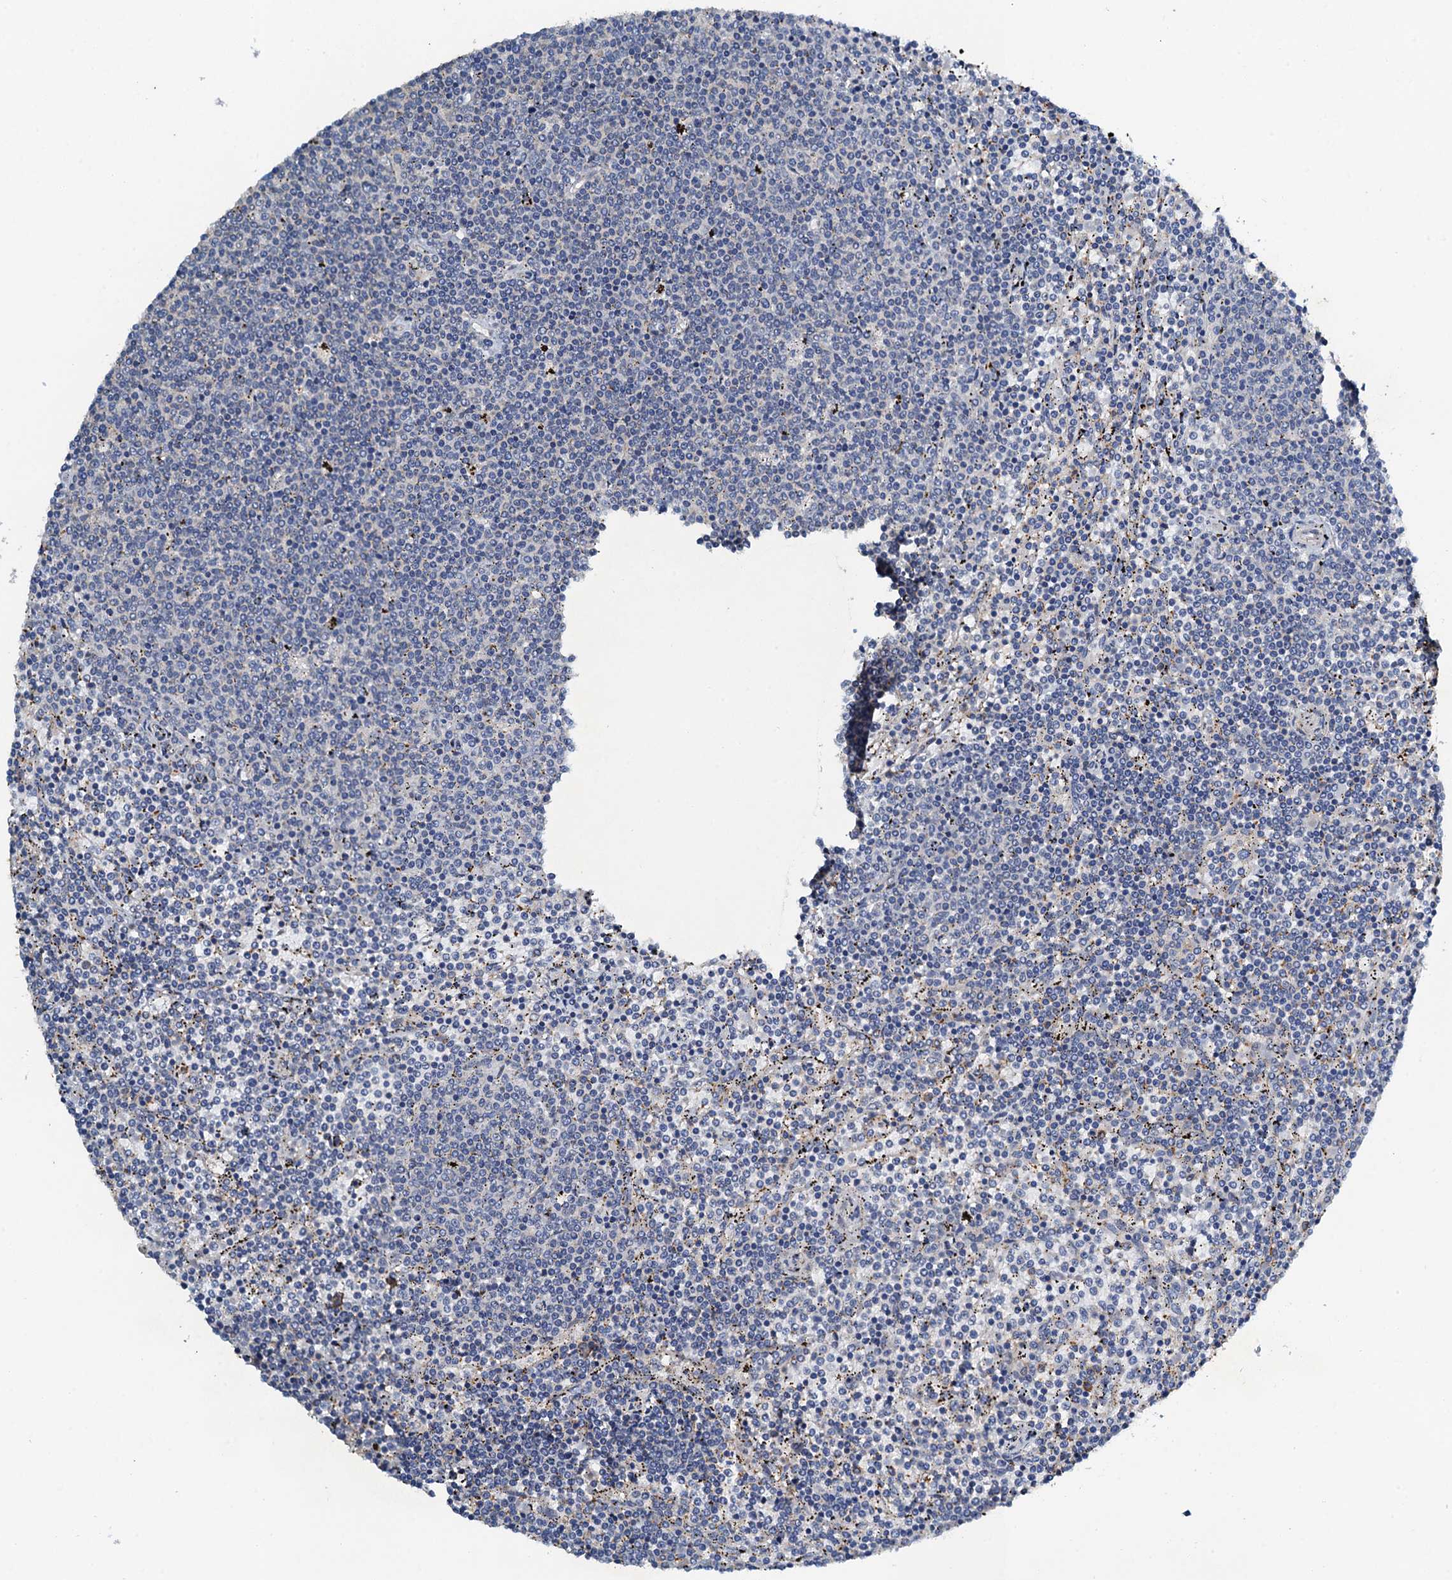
{"staining": {"intensity": "negative", "quantity": "none", "location": "none"}, "tissue": "lymphoma", "cell_type": "Tumor cells", "image_type": "cancer", "snomed": [{"axis": "morphology", "description": "Malignant lymphoma, non-Hodgkin's type, Low grade"}, {"axis": "topography", "description": "Spleen"}], "caption": "DAB (3,3'-diaminobenzidine) immunohistochemical staining of low-grade malignant lymphoma, non-Hodgkin's type exhibits no significant expression in tumor cells.", "gene": "ZNF606", "patient": {"sex": "female", "age": 50}}